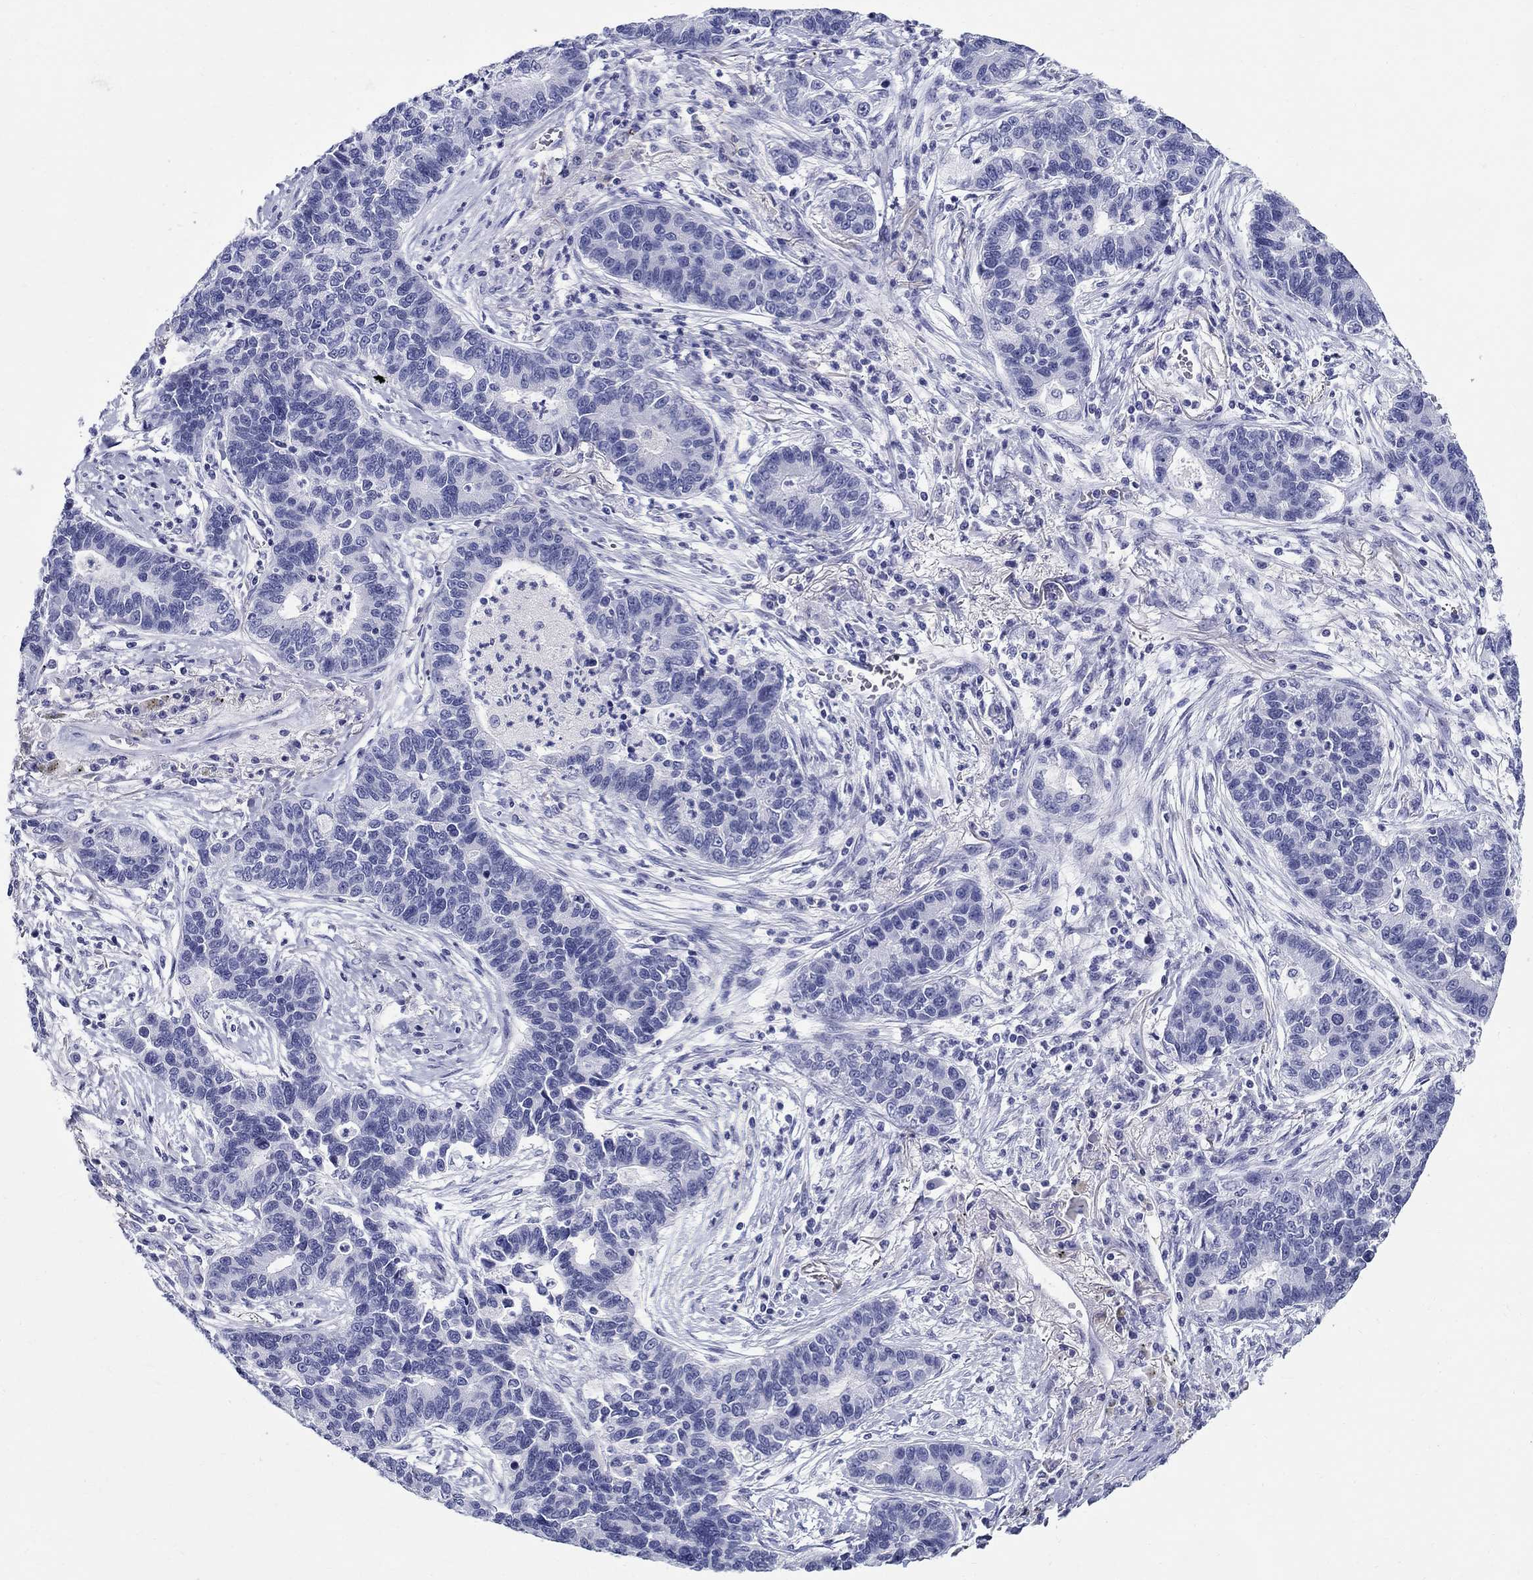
{"staining": {"intensity": "negative", "quantity": "none", "location": "none"}, "tissue": "lung cancer", "cell_type": "Tumor cells", "image_type": "cancer", "snomed": [{"axis": "morphology", "description": "Adenocarcinoma, NOS"}, {"axis": "topography", "description": "Lung"}], "caption": "A micrograph of human lung adenocarcinoma is negative for staining in tumor cells.", "gene": "LAMP5", "patient": {"sex": "female", "age": 57}}